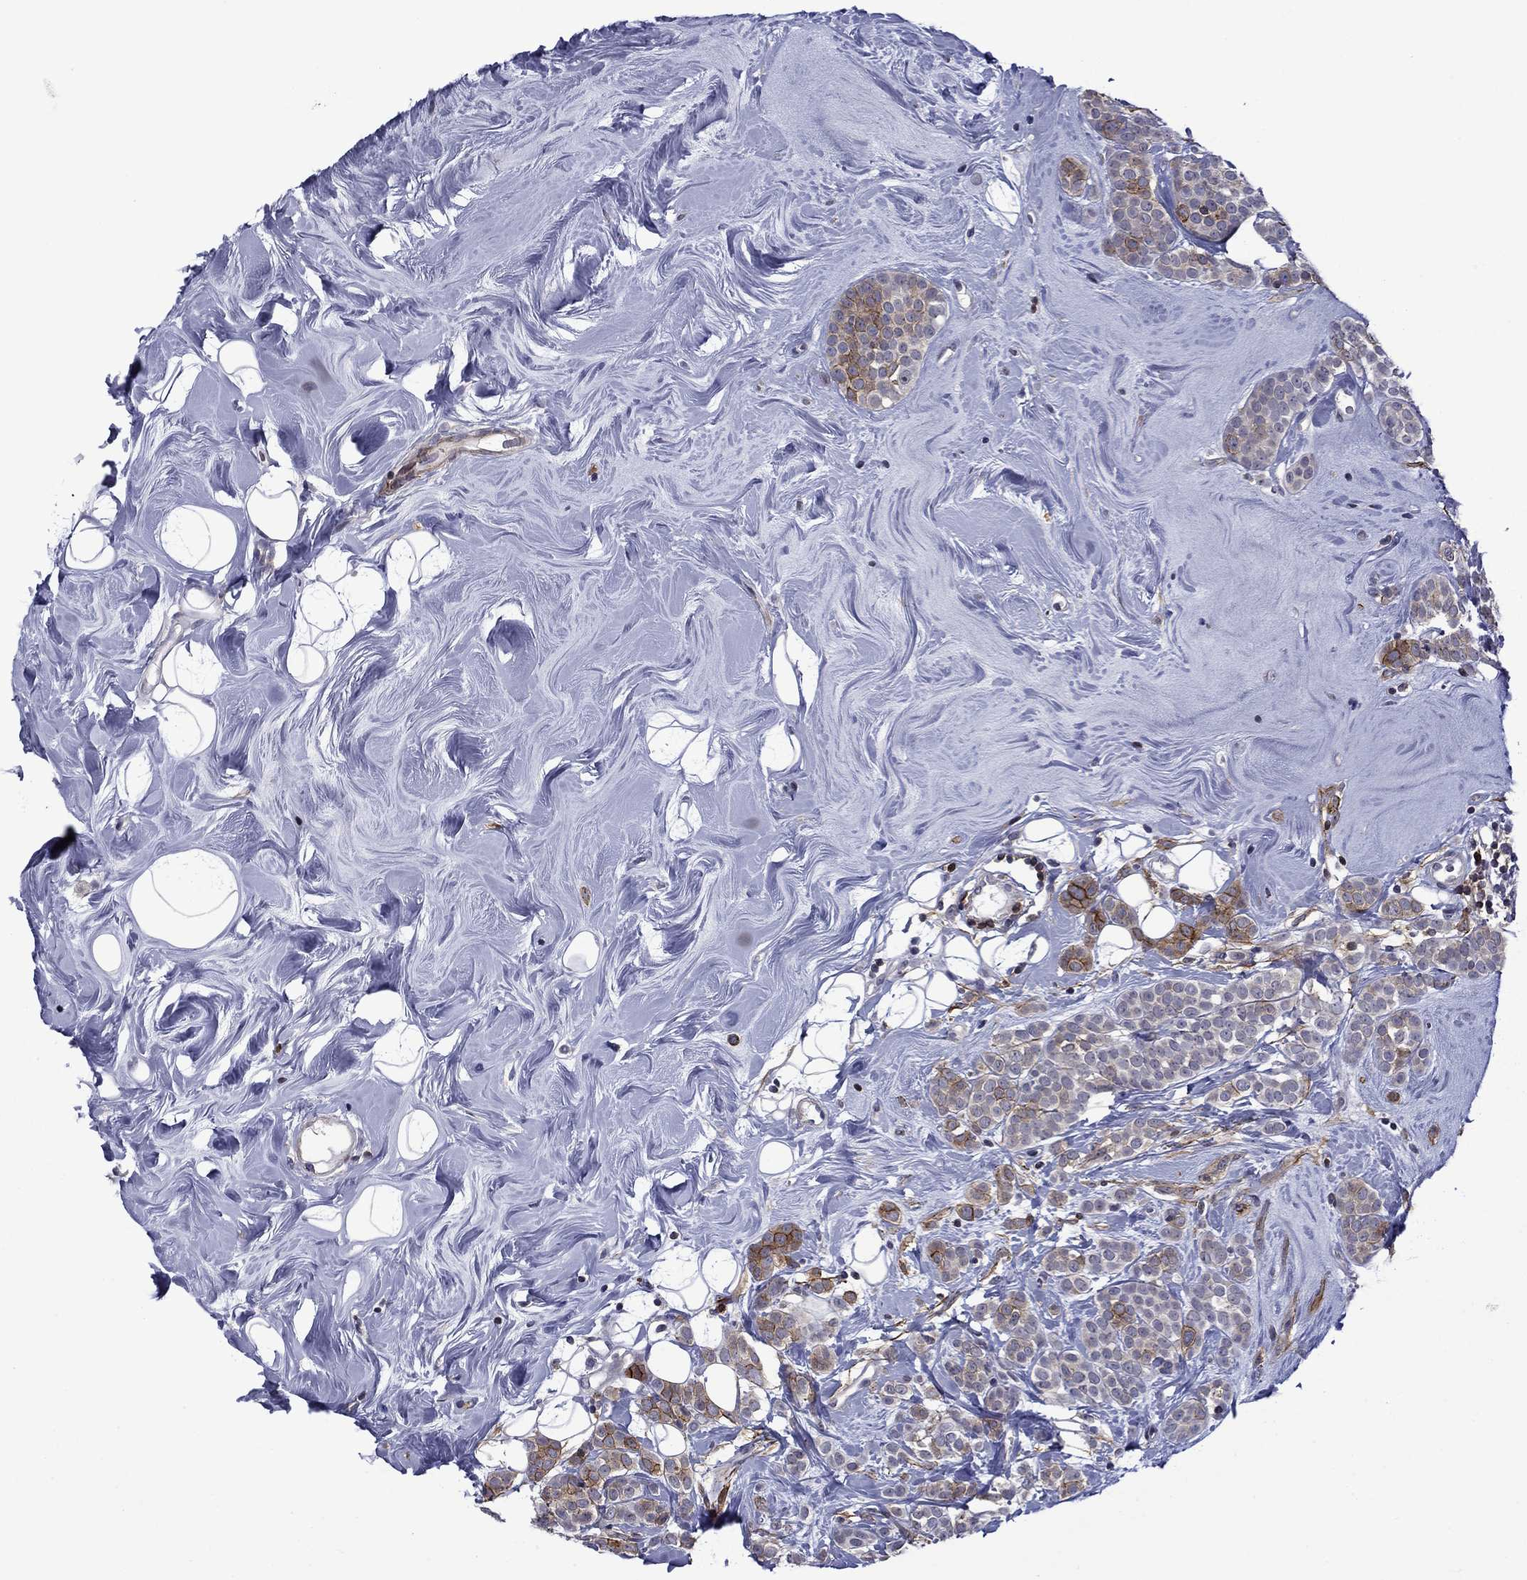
{"staining": {"intensity": "strong", "quantity": "25%-75%", "location": "cytoplasmic/membranous"}, "tissue": "breast cancer", "cell_type": "Tumor cells", "image_type": "cancer", "snomed": [{"axis": "morphology", "description": "Lobular carcinoma"}, {"axis": "topography", "description": "Breast"}], "caption": "Brown immunohistochemical staining in human breast lobular carcinoma demonstrates strong cytoplasmic/membranous positivity in approximately 25%-75% of tumor cells.", "gene": "LMO7", "patient": {"sex": "female", "age": 49}}